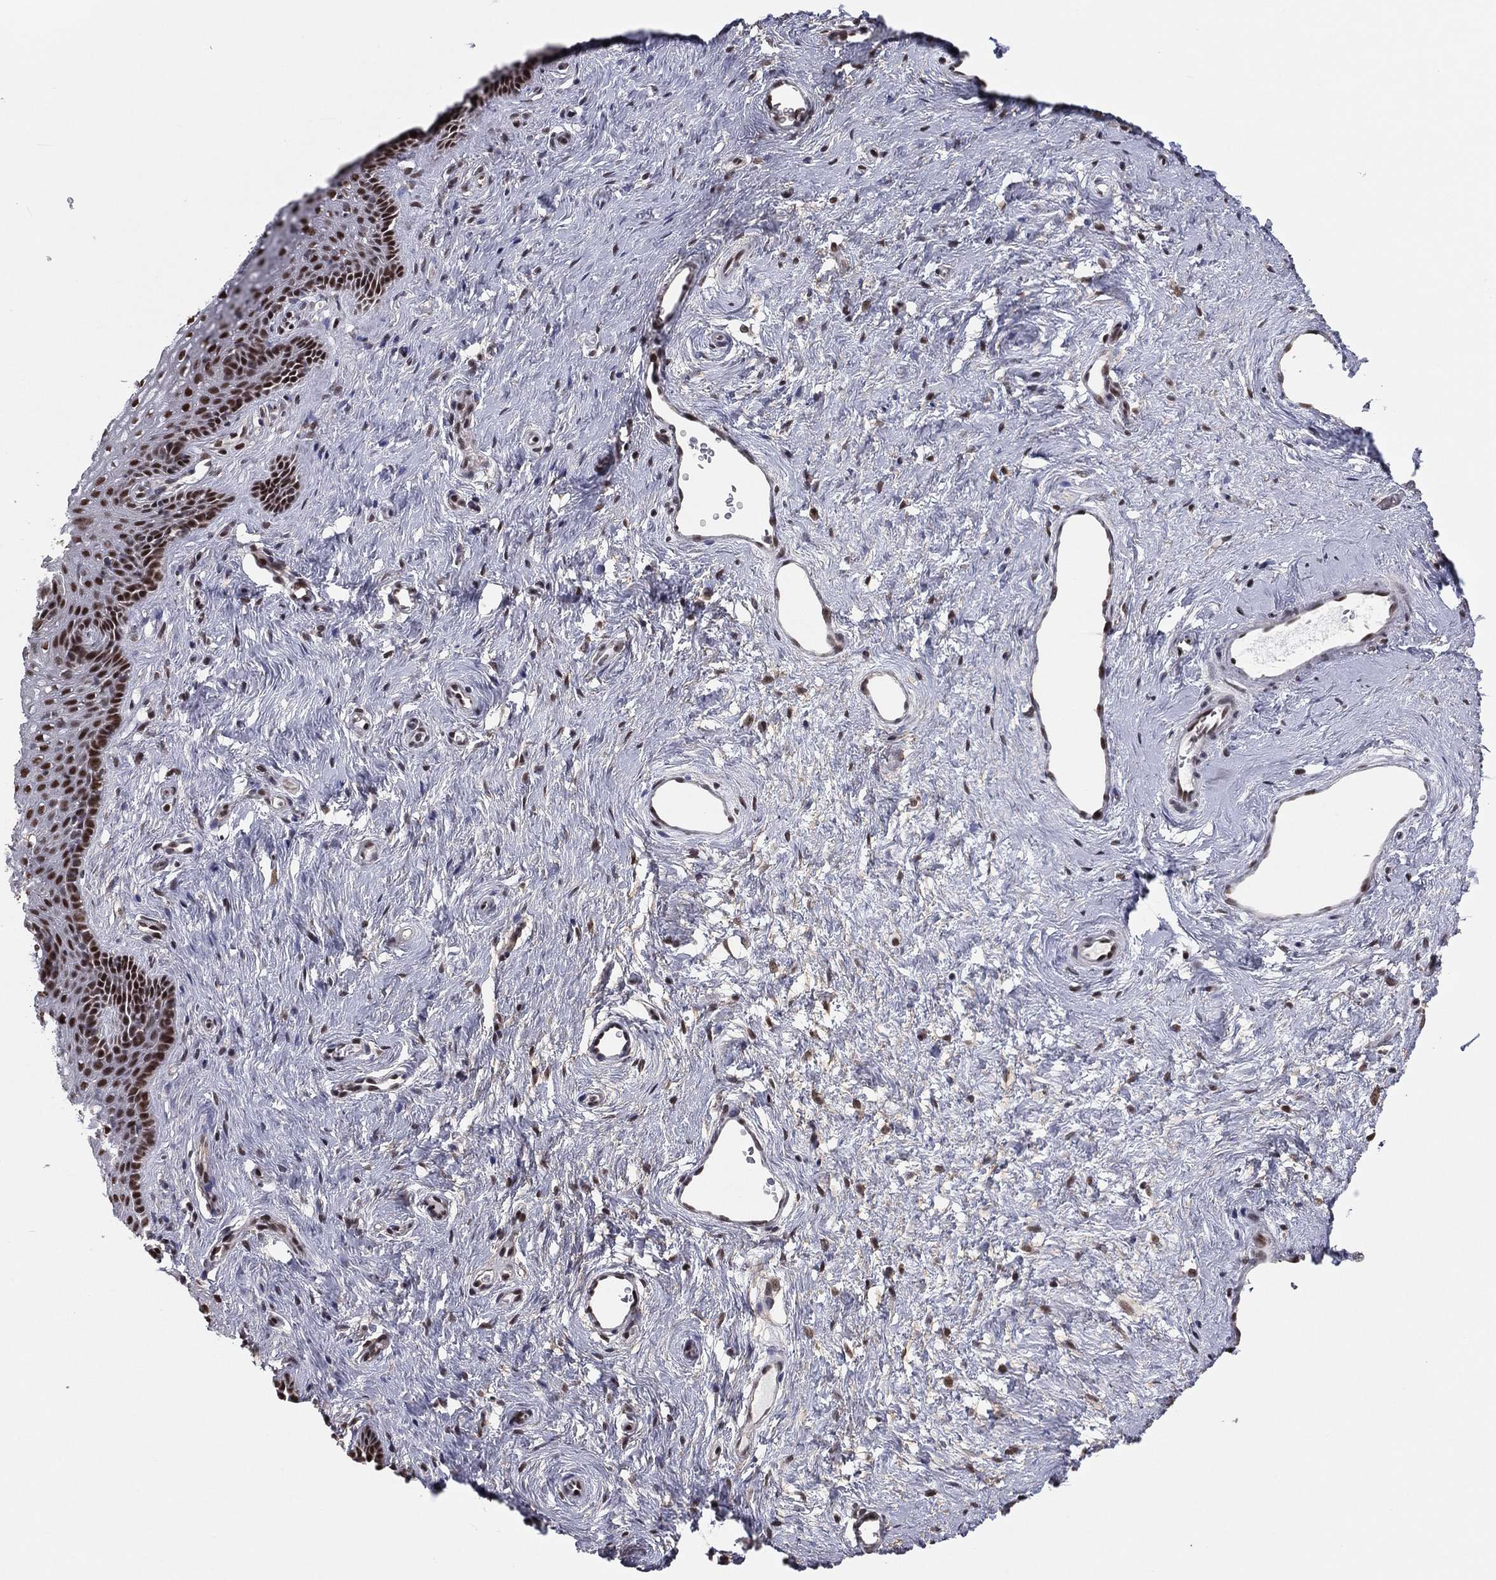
{"staining": {"intensity": "strong", "quantity": "25%-75%", "location": "nuclear"}, "tissue": "vagina", "cell_type": "Squamous epithelial cells", "image_type": "normal", "snomed": [{"axis": "morphology", "description": "Normal tissue, NOS"}, {"axis": "topography", "description": "Vagina"}], "caption": "Immunohistochemistry (DAB) staining of unremarkable vagina shows strong nuclear protein expression in approximately 25%-75% of squamous epithelial cells.", "gene": "GPALPP1", "patient": {"sex": "female", "age": 45}}